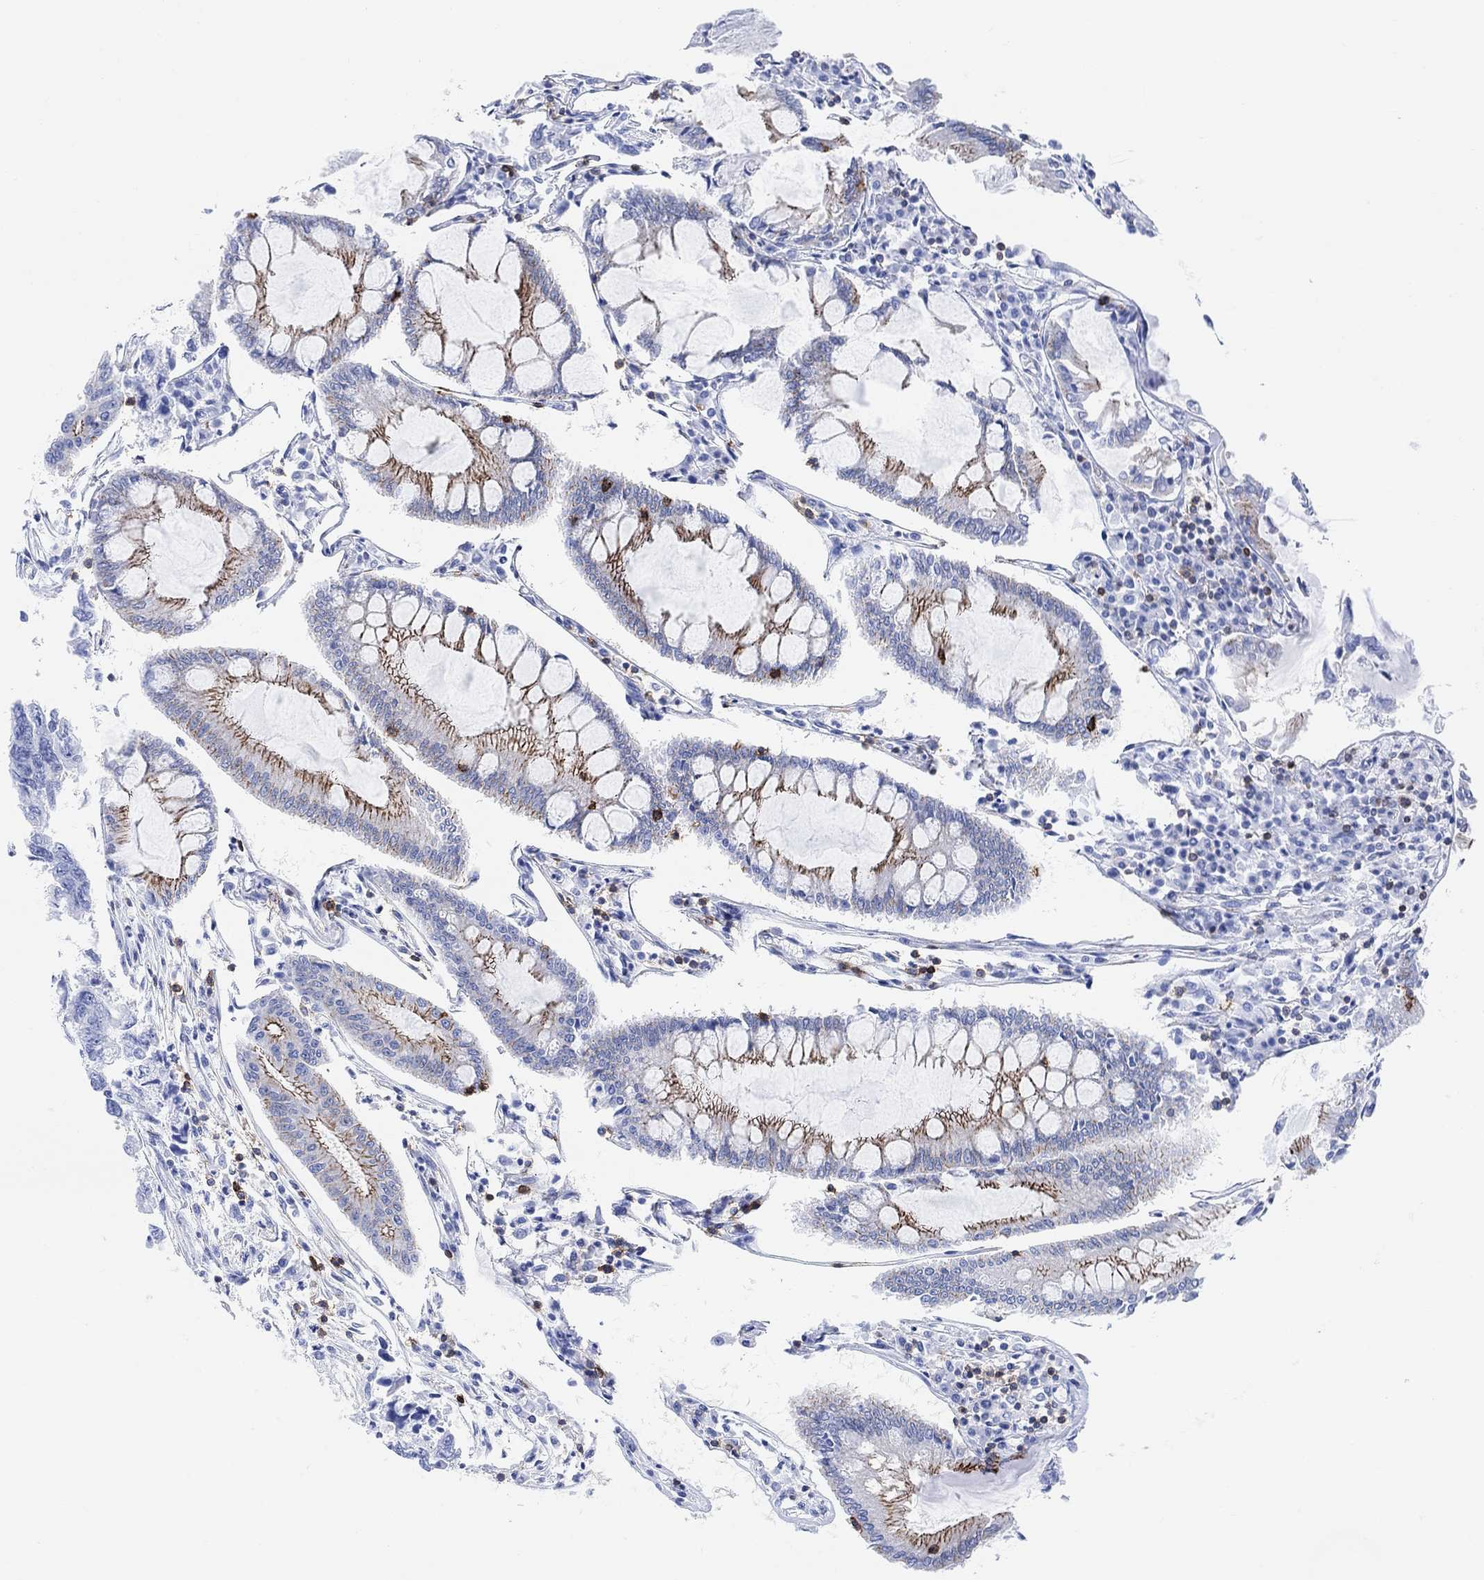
{"staining": {"intensity": "strong", "quantity": "<25%", "location": "cytoplasmic/membranous"}, "tissue": "colorectal cancer", "cell_type": "Tumor cells", "image_type": "cancer", "snomed": [{"axis": "morphology", "description": "Adenocarcinoma, NOS"}, {"axis": "topography", "description": "Colon"}], "caption": "This is a histology image of IHC staining of colorectal adenocarcinoma, which shows strong positivity in the cytoplasmic/membranous of tumor cells.", "gene": "GPR65", "patient": {"sex": "female", "age": 65}}